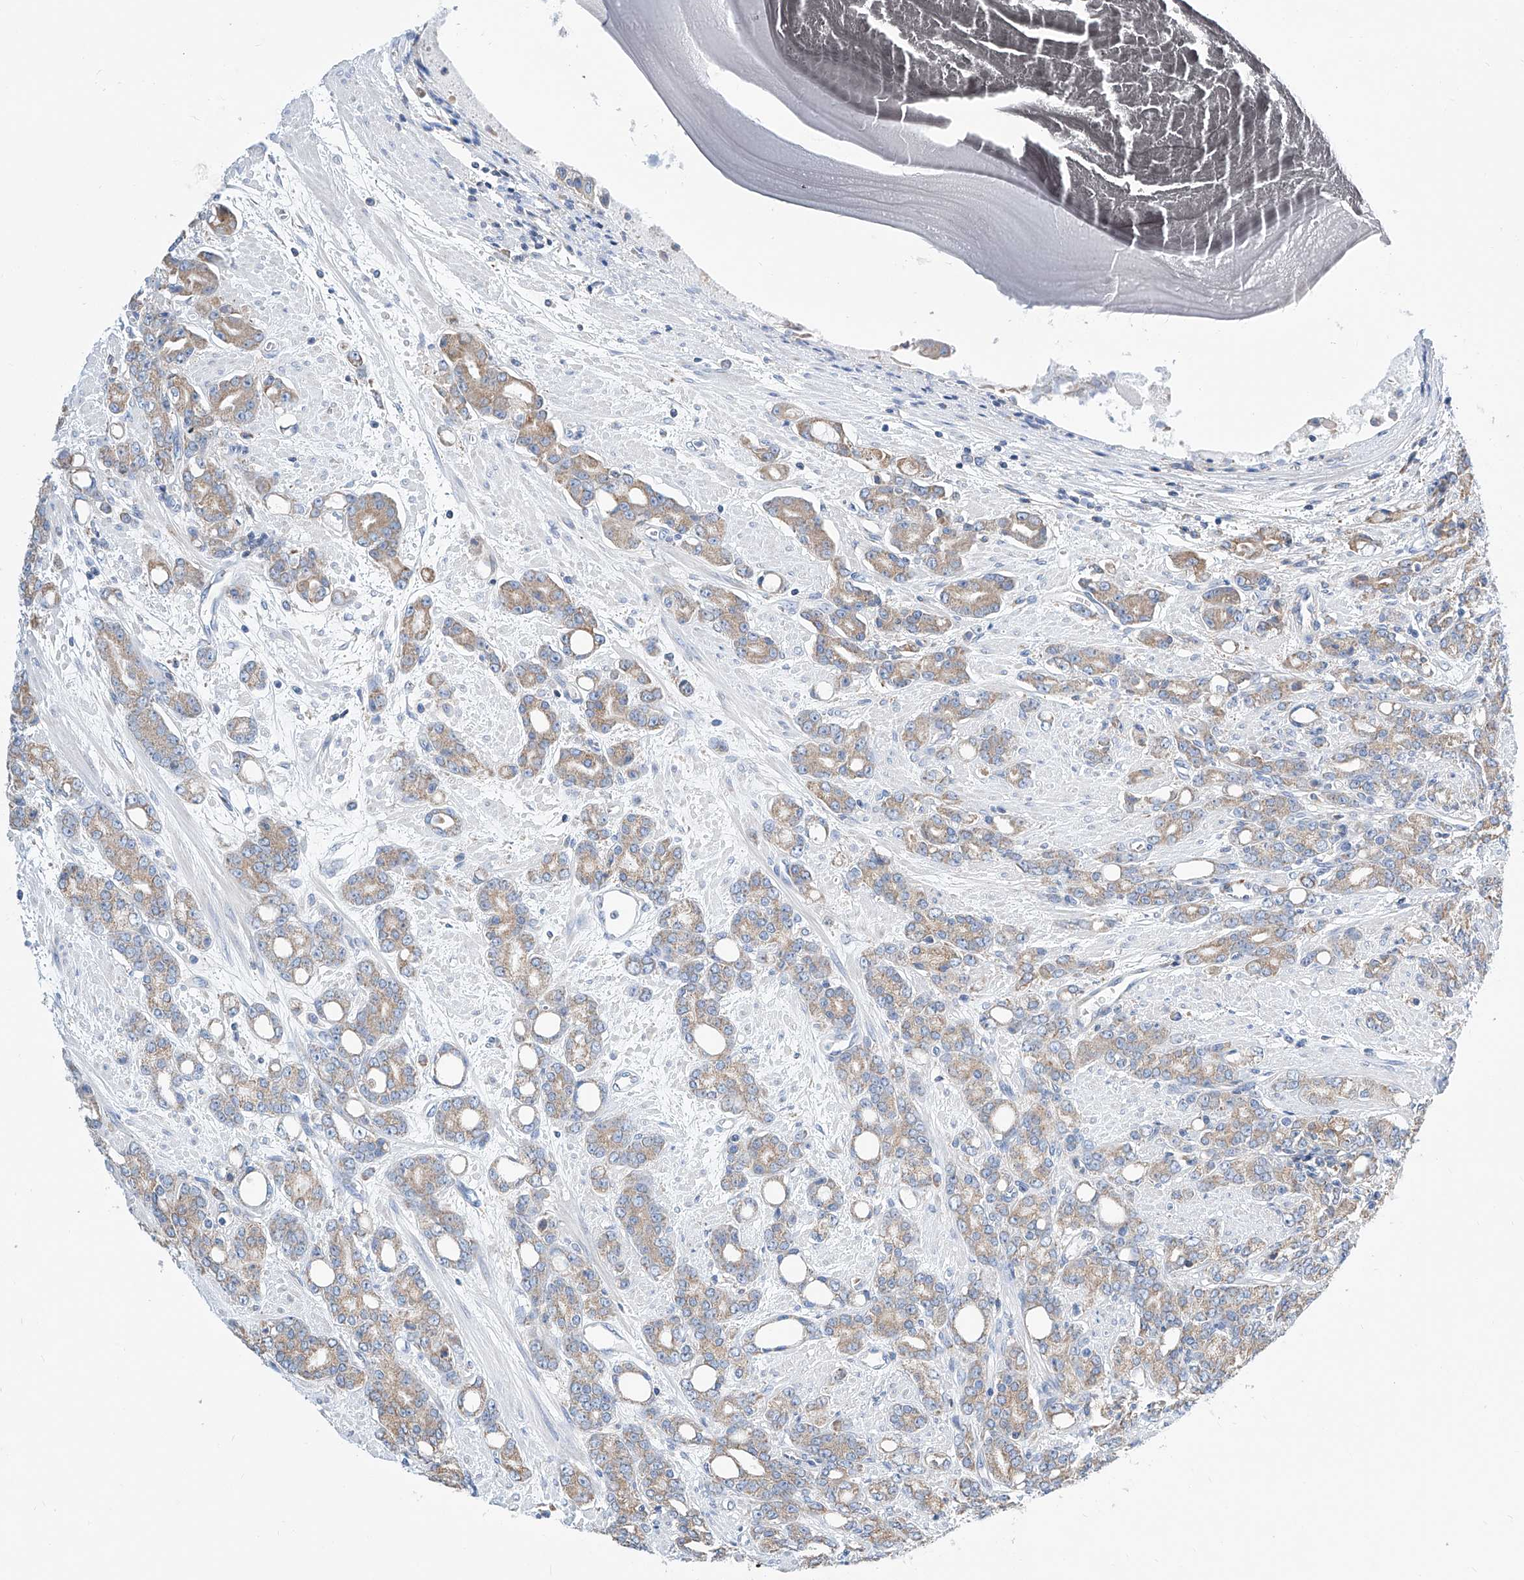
{"staining": {"intensity": "weak", "quantity": "<25%", "location": "cytoplasmic/membranous"}, "tissue": "prostate cancer", "cell_type": "Tumor cells", "image_type": "cancer", "snomed": [{"axis": "morphology", "description": "Adenocarcinoma, High grade"}, {"axis": "topography", "description": "Prostate"}], "caption": "An immunohistochemistry (IHC) image of prostate cancer is shown. There is no staining in tumor cells of prostate cancer.", "gene": "MAD2L1", "patient": {"sex": "male", "age": 62}}